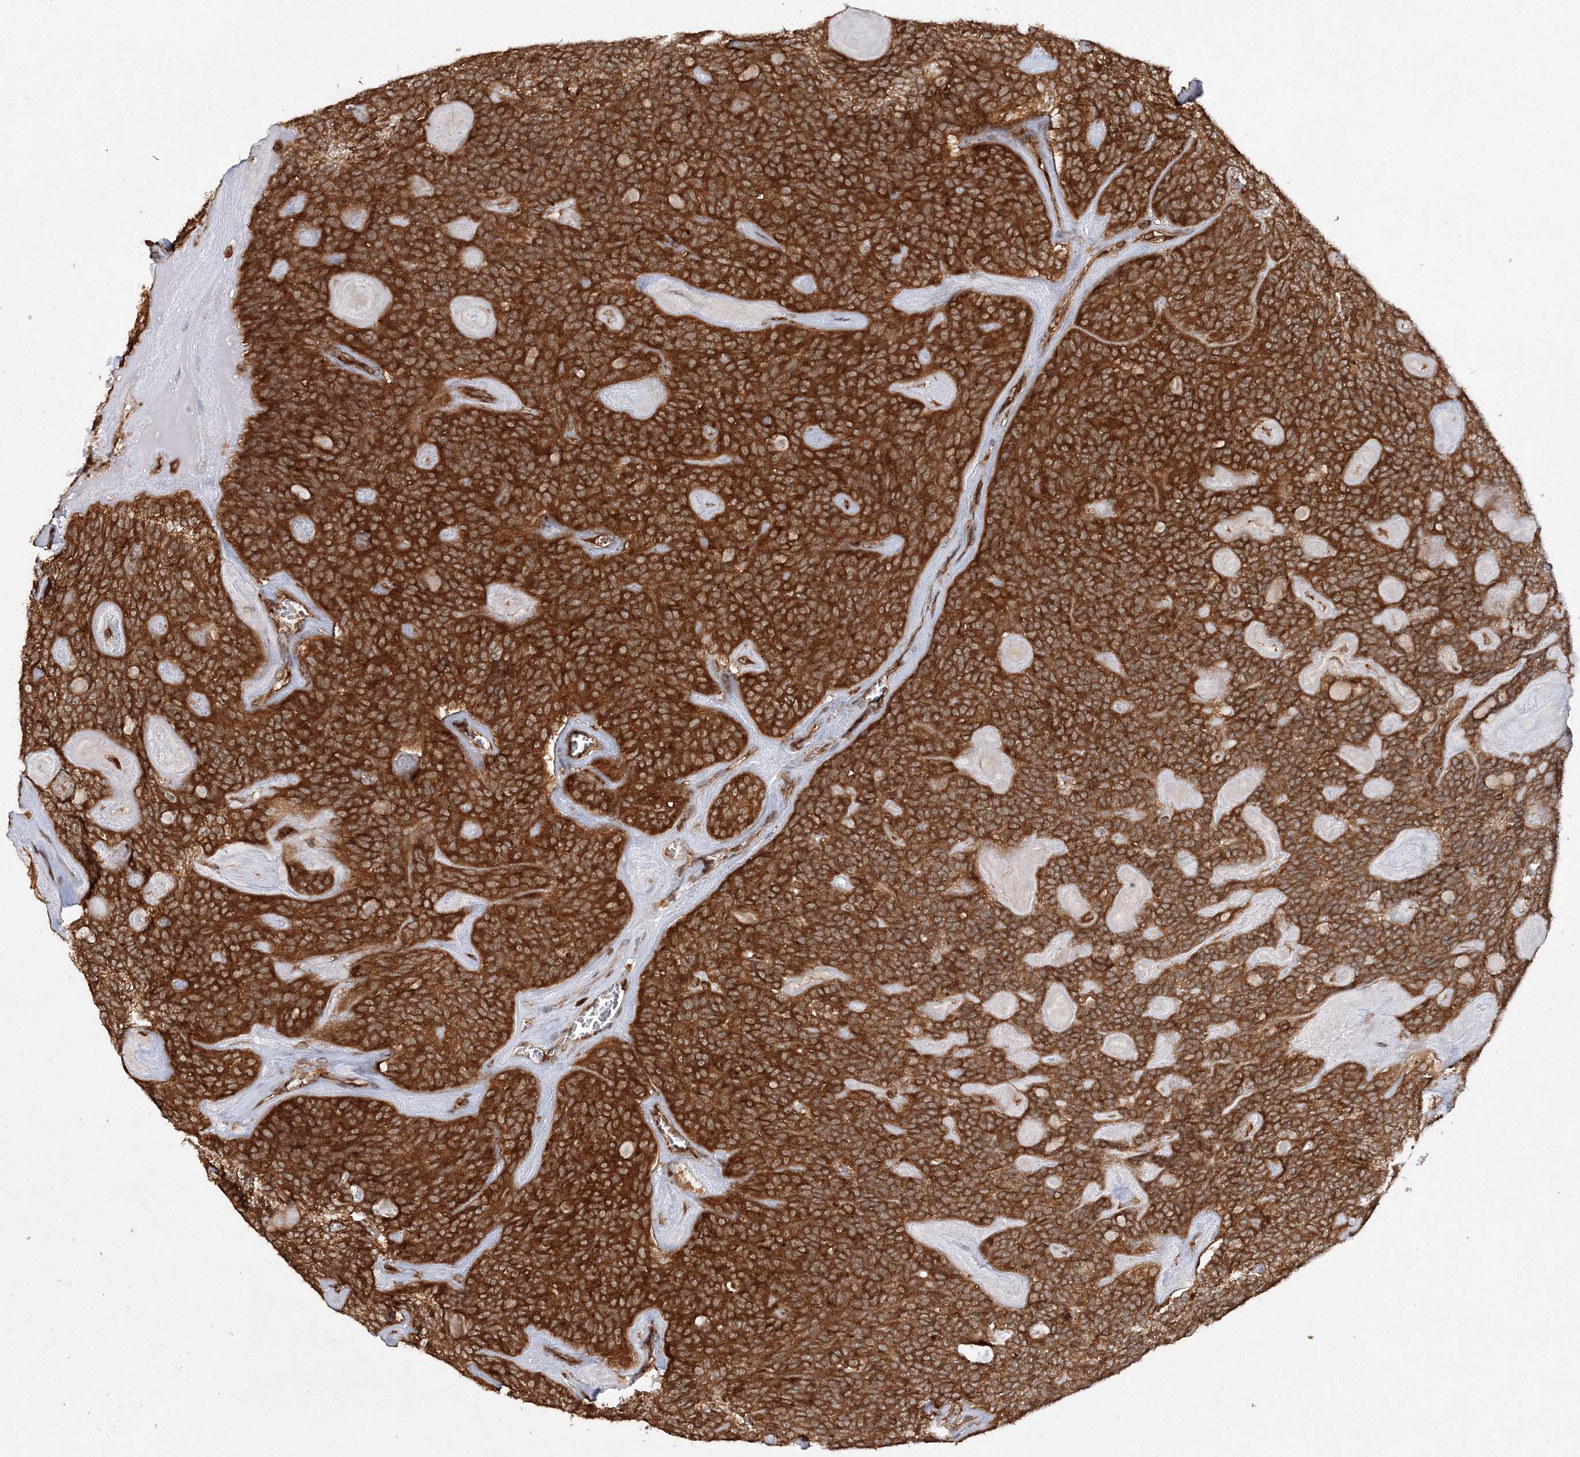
{"staining": {"intensity": "strong", "quantity": ">75%", "location": "cytoplasmic/membranous"}, "tissue": "head and neck cancer", "cell_type": "Tumor cells", "image_type": "cancer", "snomed": [{"axis": "morphology", "description": "Adenocarcinoma, NOS"}, {"axis": "topography", "description": "Head-Neck"}], "caption": "Strong cytoplasmic/membranous positivity for a protein is present in about >75% of tumor cells of head and neck cancer (adenocarcinoma) using immunohistochemistry (IHC).", "gene": "WDR37", "patient": {"sex": "male", "age": 66}}